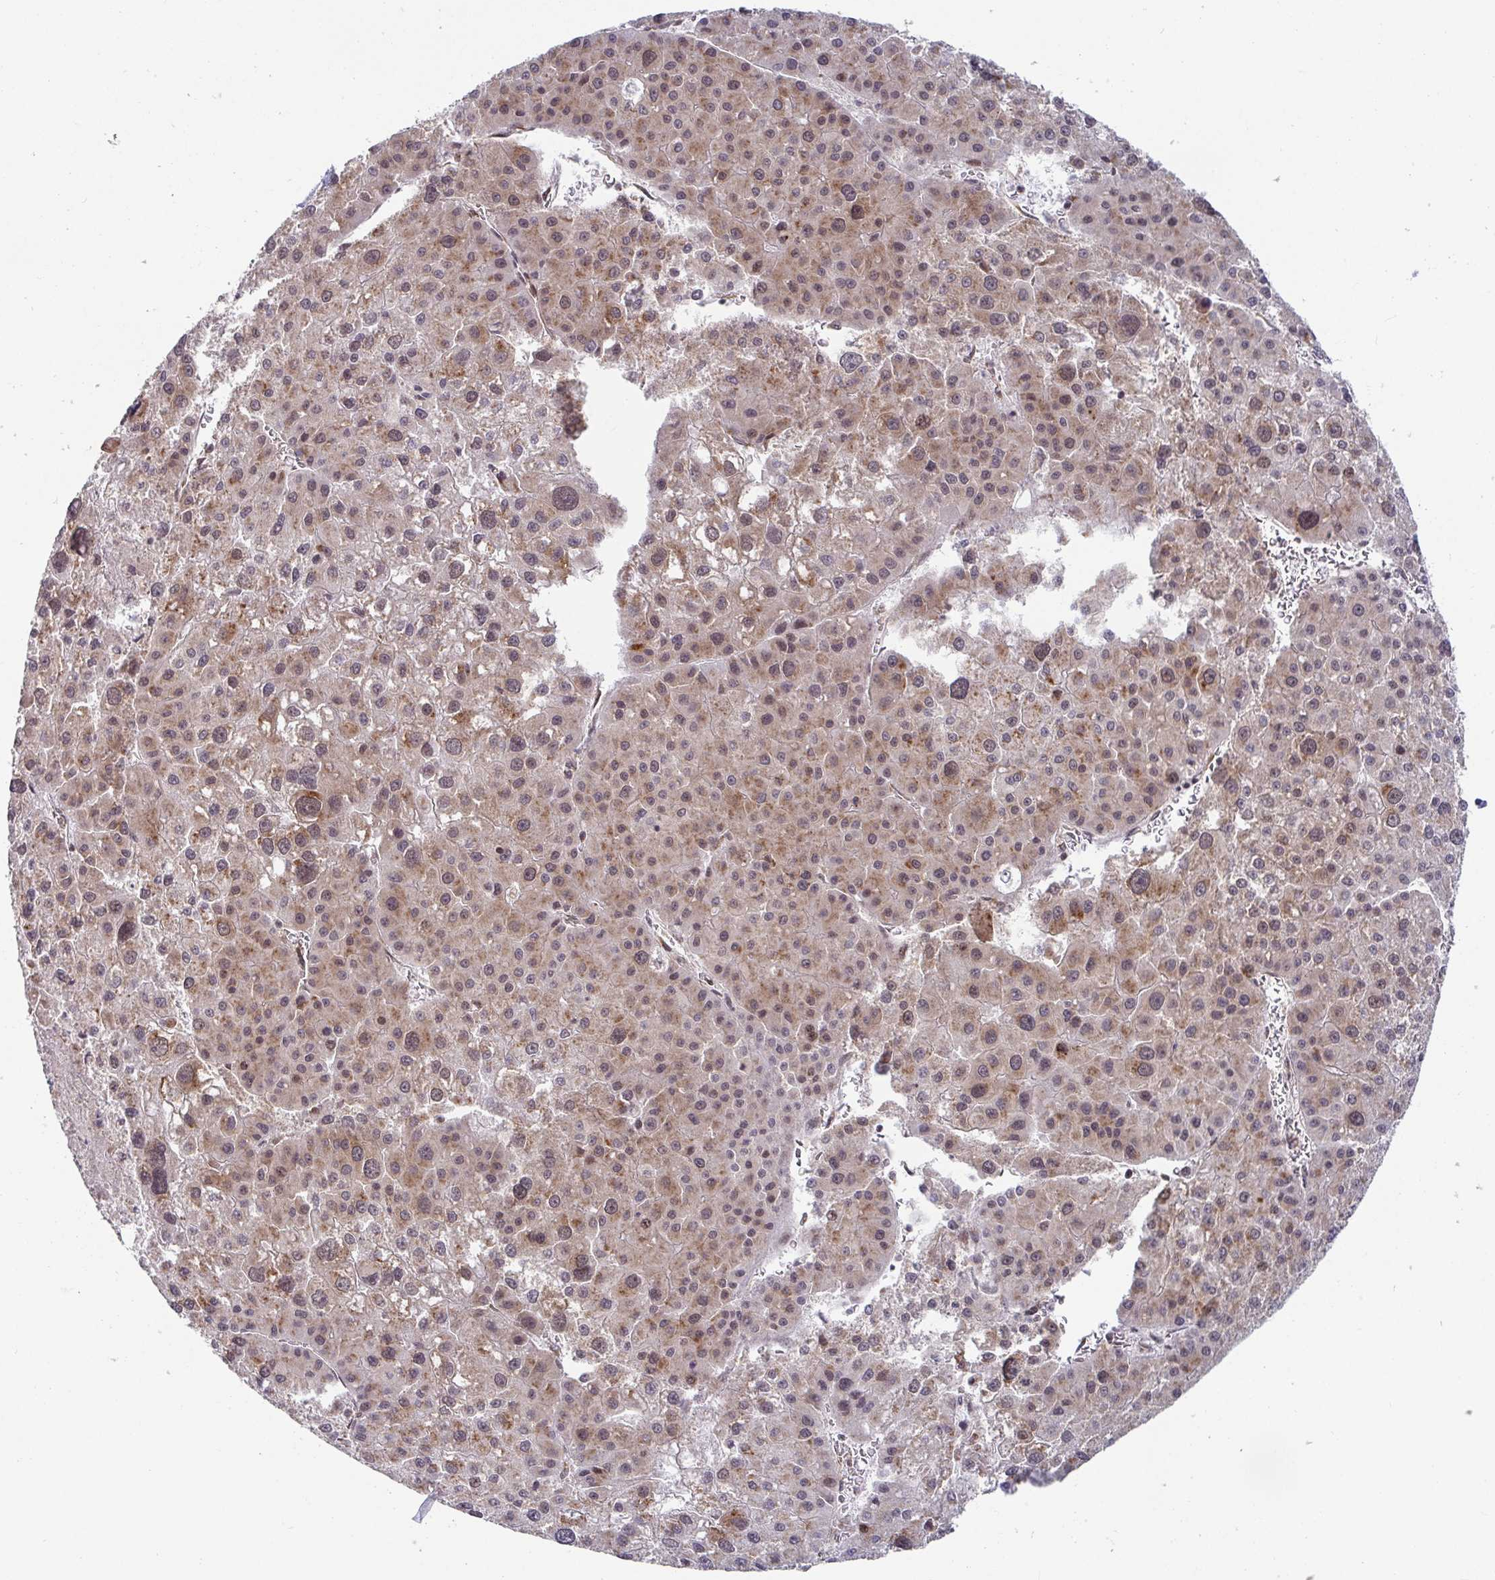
{"staining": {"intensity": "moderate", "quantity": ">75%", "location": "cytoplasmic/membranous,nuclear"}, "tissue": "liver cancer", "cell_type": "Tumor cells", "image_type": "cancer", "snomed": [{"axis": "morphology", "description": "Carcinoma, Hepatocellular, NOS"}, {"axis": "topography", "description": "Liver"}], "caption": "Hepatocellular carcinoma (liver) stained with a protein marker displays moderate staining in tumor cells.", "gene": "ATP5MJ", "patient": {"sex": "male", "age": 73}}